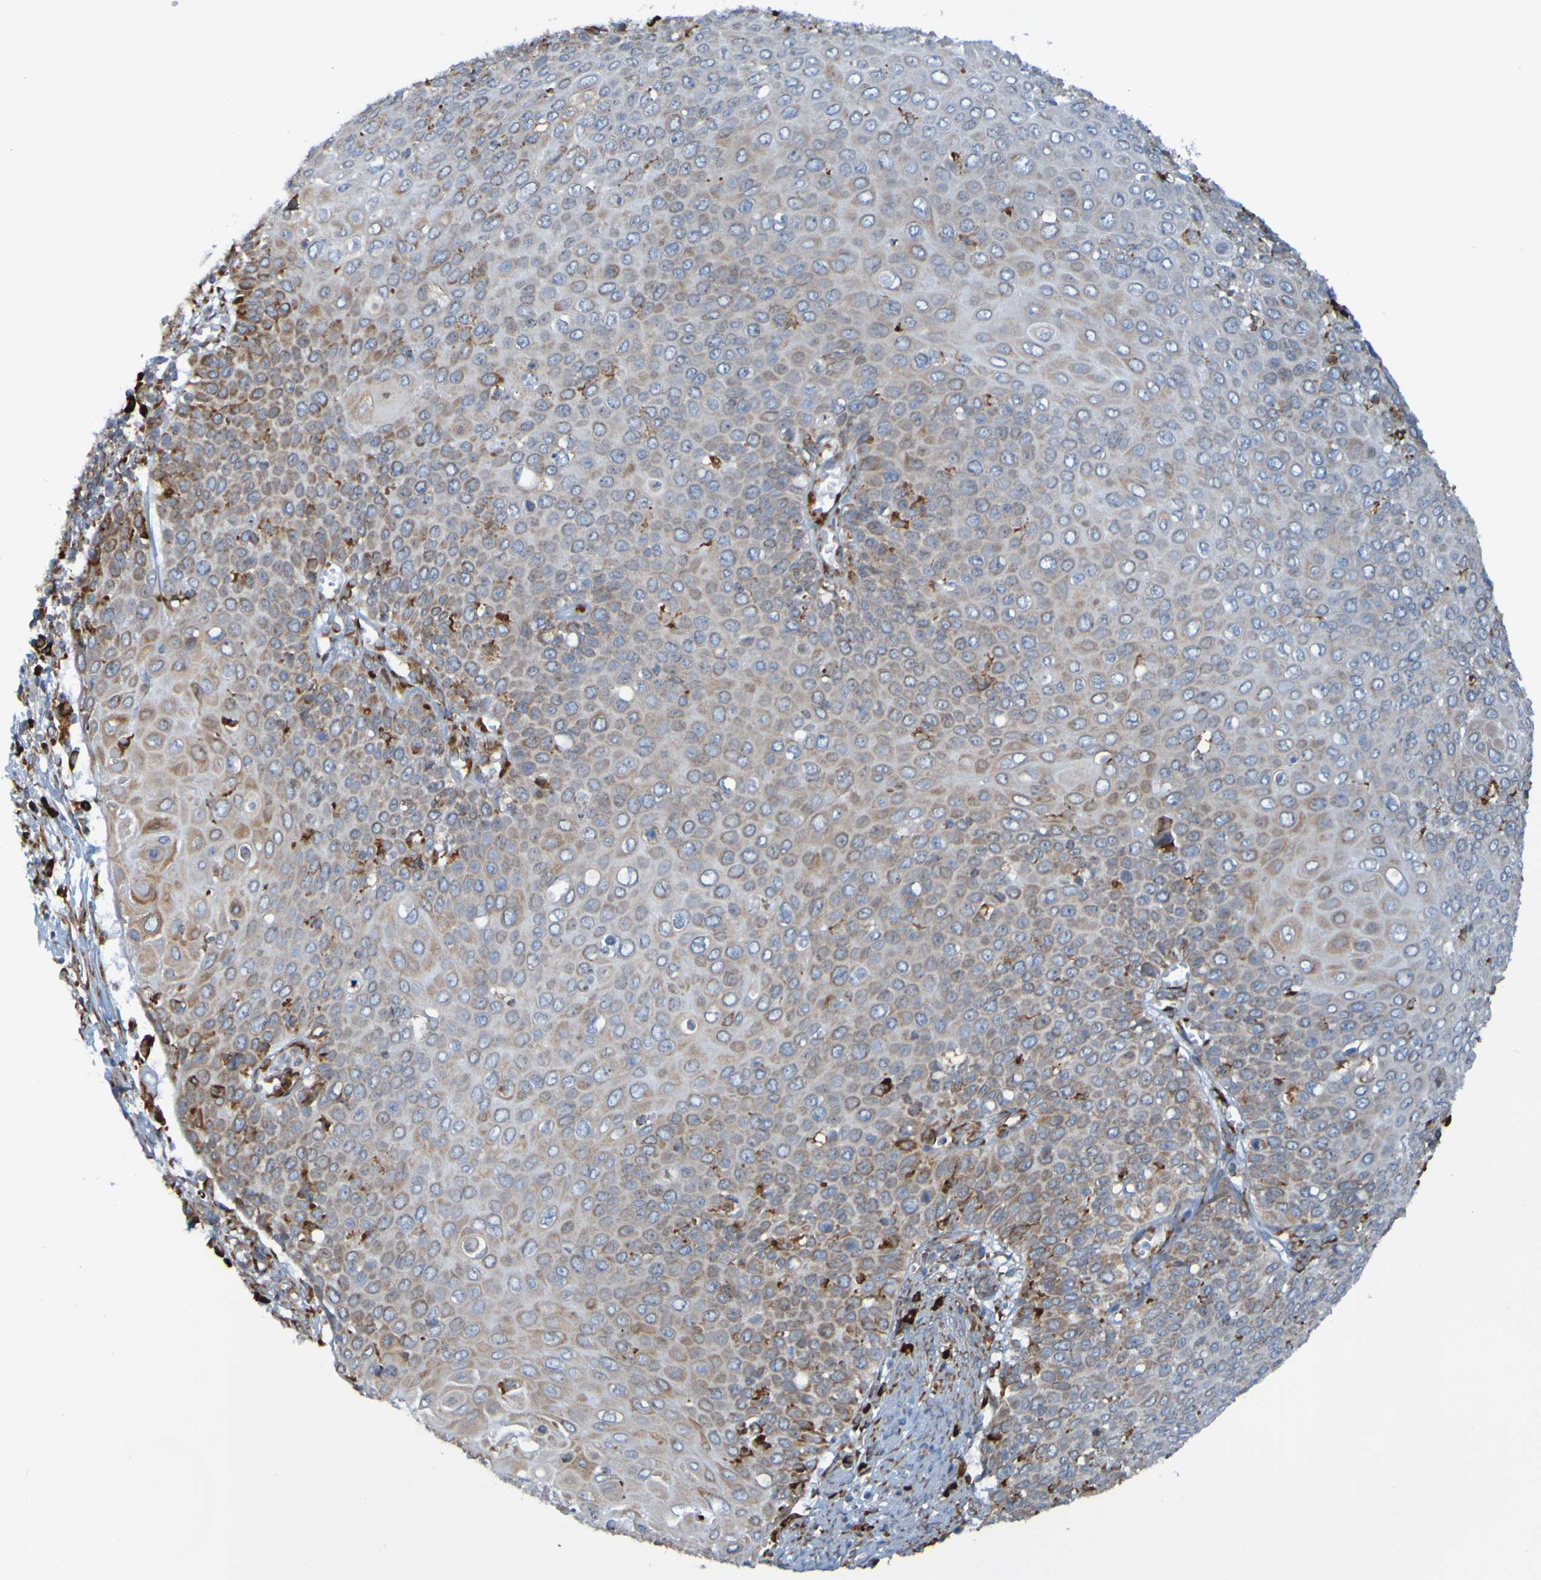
{"staining": {"intensity": "weak", "quantity": "25%-75%", "location": "cytoplasmic/membranous"}, "tissue": "cervical cancer", "cell_type": "Tumor cells", "image_type": "cancer", "snomed": [{"axis": "morphology", "description": "Squamous cell carcinoma, NOS"}, {"axis": "topography", "description": "Cervix"}], "caption": "Squamous cell carcinoma (cervical) stained for a protein reveals weak cytoplasmic/membranous positivity in tumor cells.", "gene": "SSR1", "patient": {"sex": "female", "age": 39}}